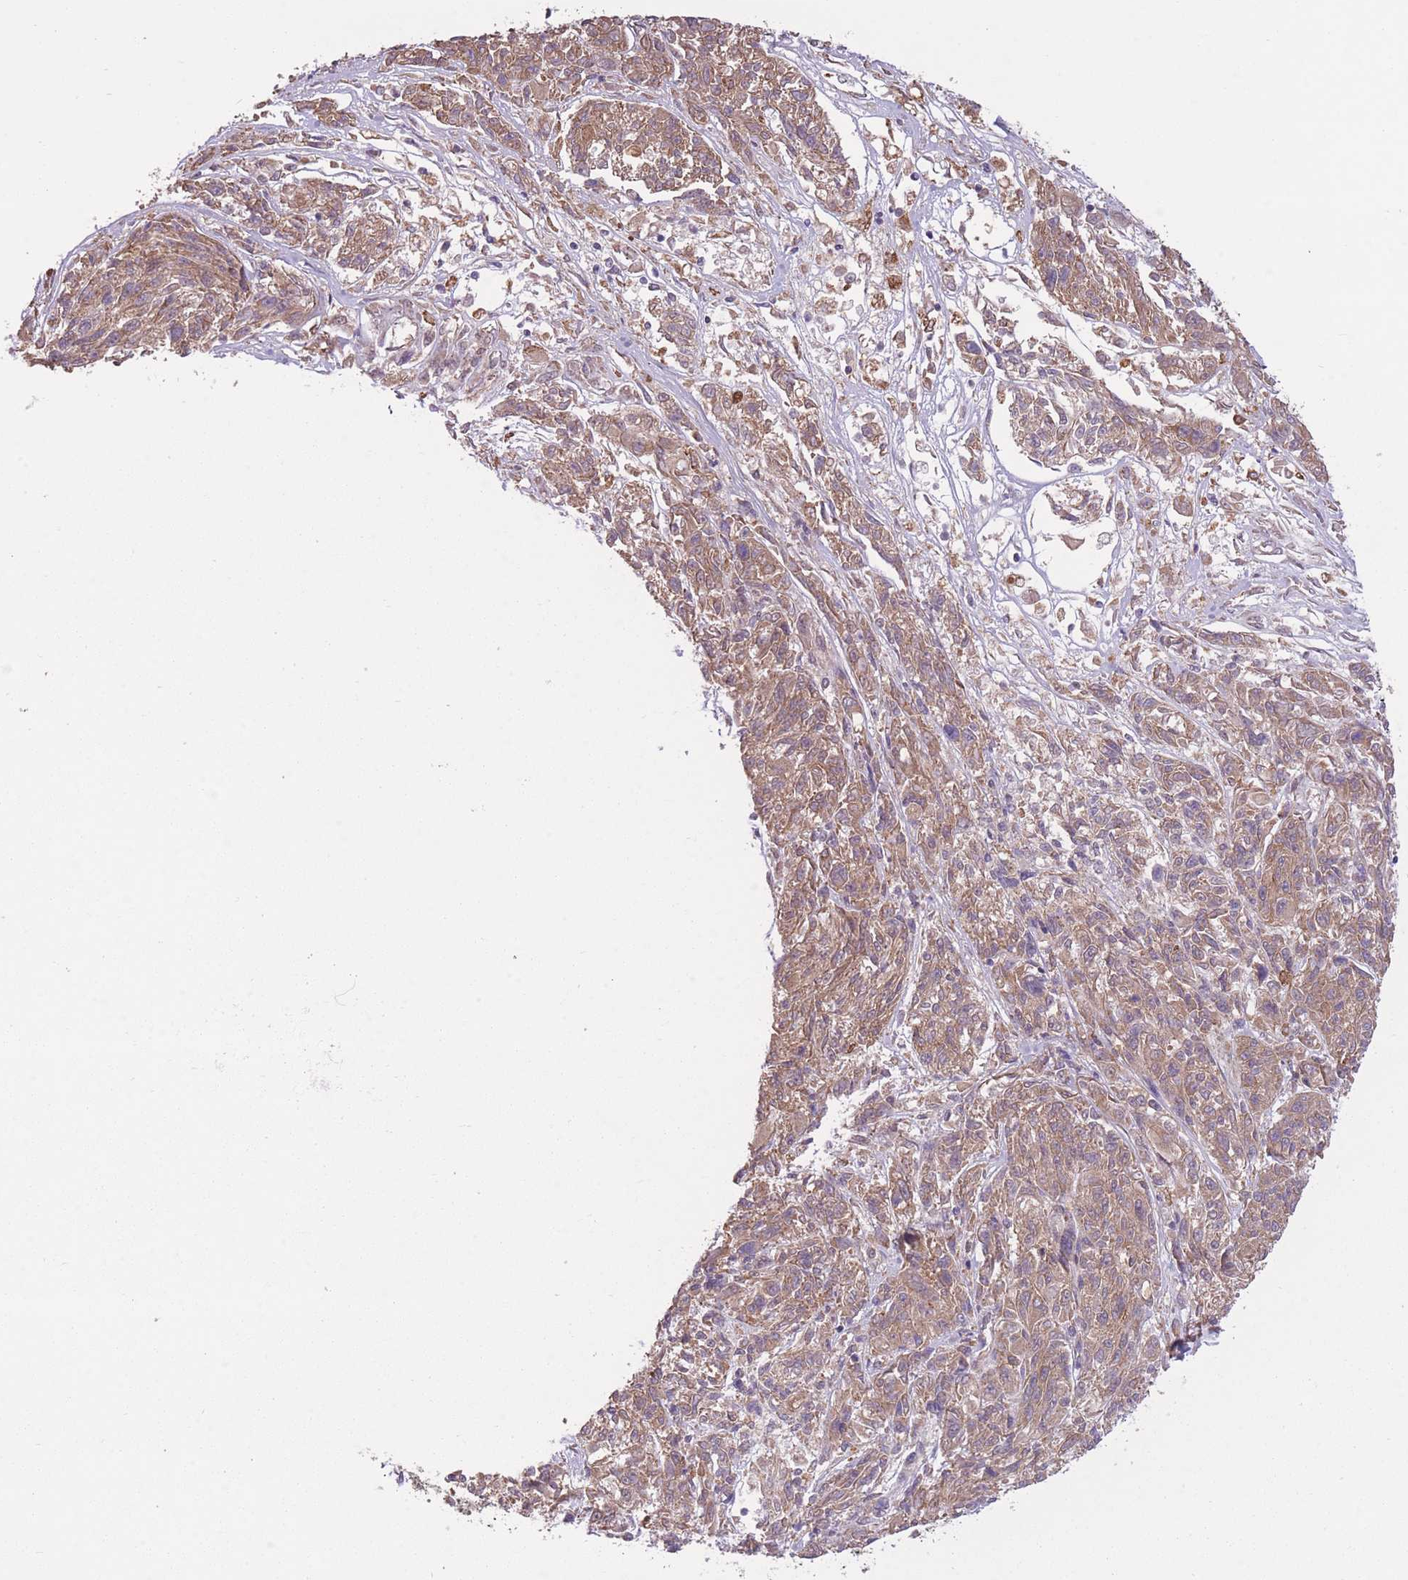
{"staining": {"intensity": "moderate", "quantity": ">75%", "location": "cytoplasmic/membranous"}, "tissue": "melanoma", "cell_type": "Tumor cells", "image_type": "cancer", "snomed": [{"axis": "morphology", "description": "Malignant melanoma, NOS"}, {"axis": "topography", "description": "Skin"}], "caption": "Brown immunohistochemical staining in malignant melanoma shows moderate cytoplasmic/membranous staining in approximately >75% of tumor cells.", "gene": "POLR3F", "patient": {"sex": "male", "age": 53}}